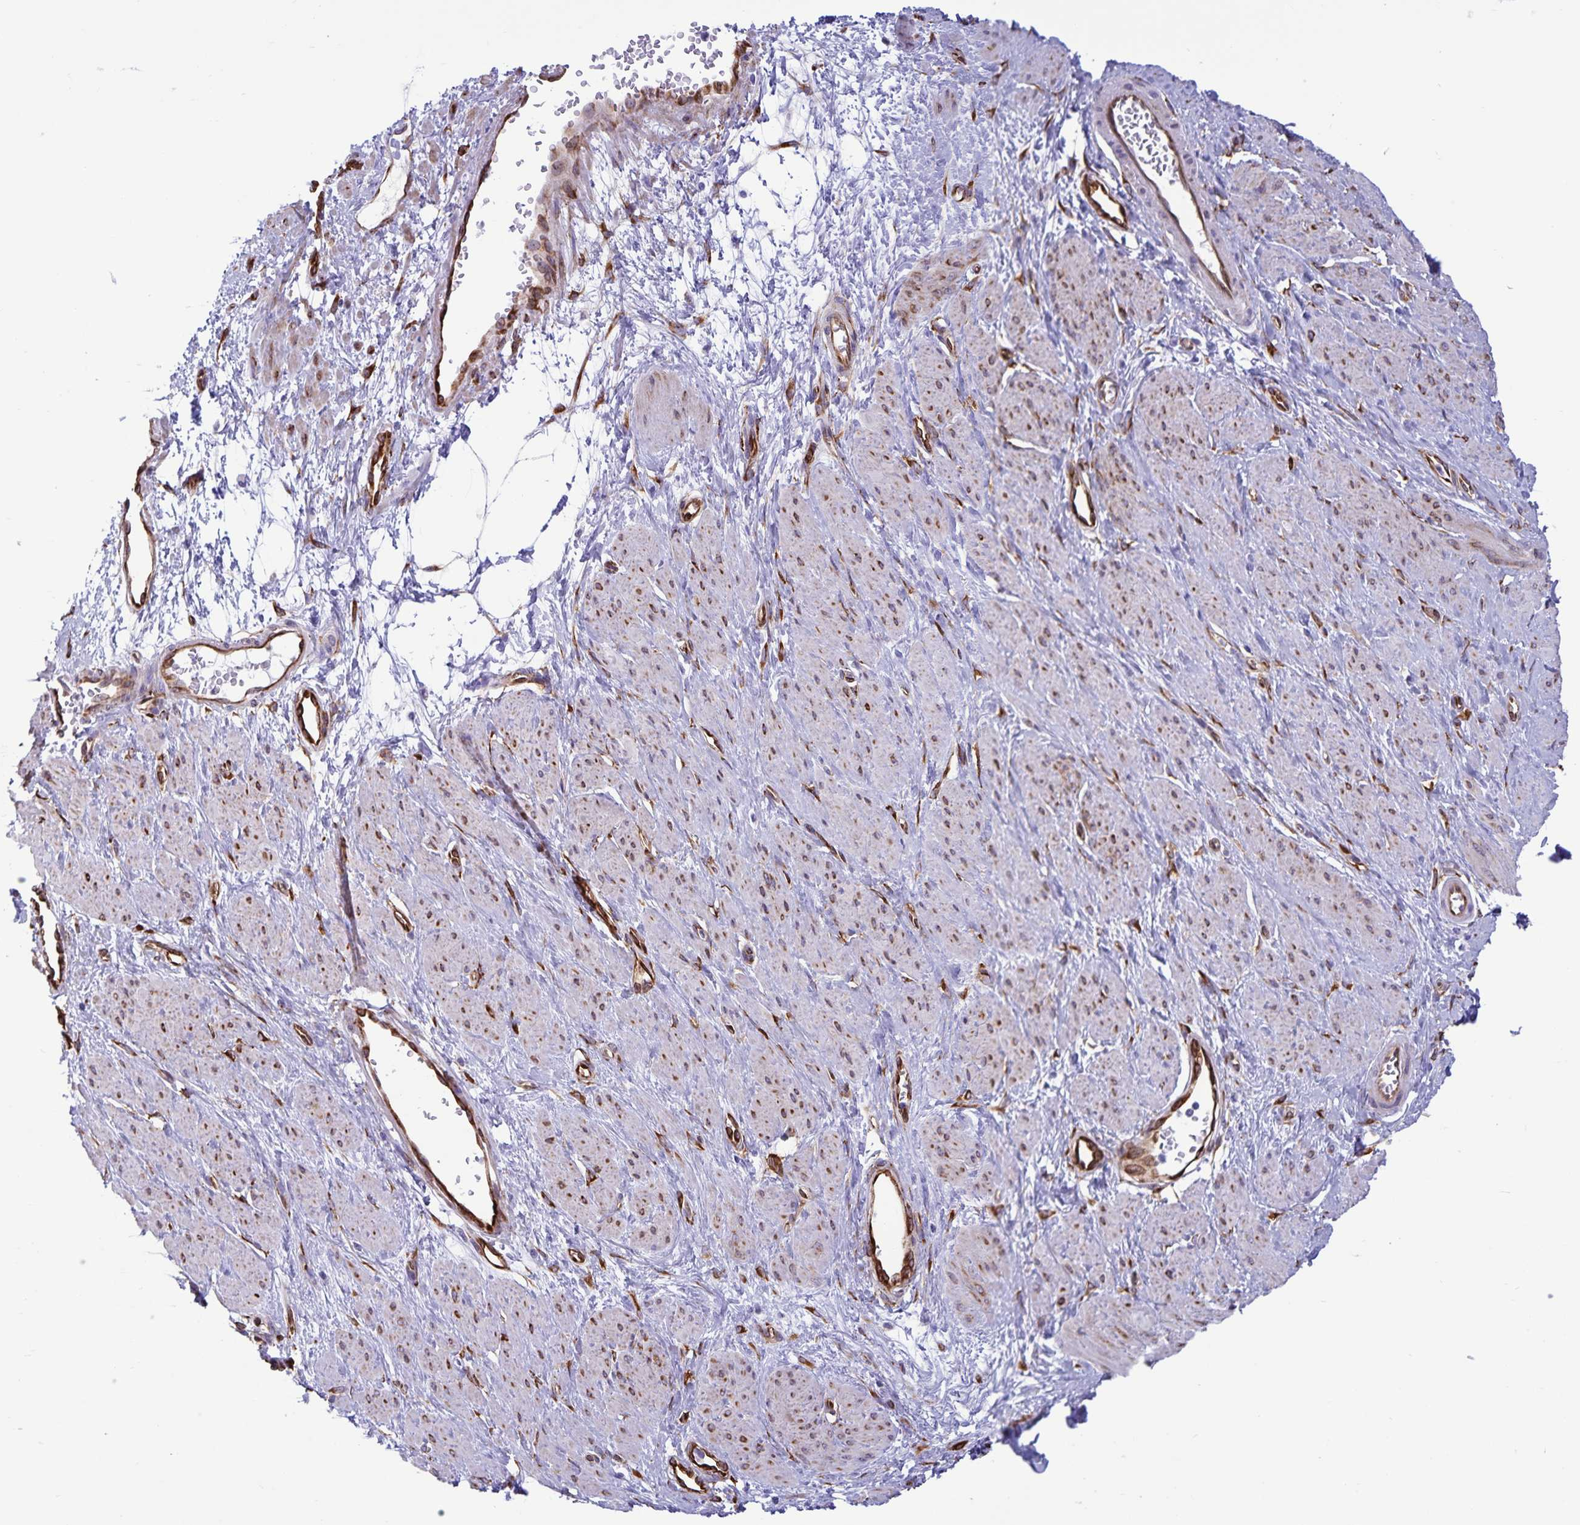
{"staining": {"intensity": "negative", "quantity": "none", "location": "none"}, "tissue": "smooth muscle", "cell_type": "Smooth muscle cells", "image_type": "normal", "snomed": [{"axis": "morphology", "description": "Normal tissue, NOS"}, {"axis": "topography", "description": "Smooth muscle"}, {"axis": "topography", "description": "Uterus"}], "caption": "A histopathology image of human smooth muscle is negative for staining in smooth muscle cells. Brightfield microscopy of immunohistochemistry stained with DAB (brown) and hematoxylin (blue), captured at high magnification.", "gene": "RCN1", "patient": {"sex": "female", "age": 39}}